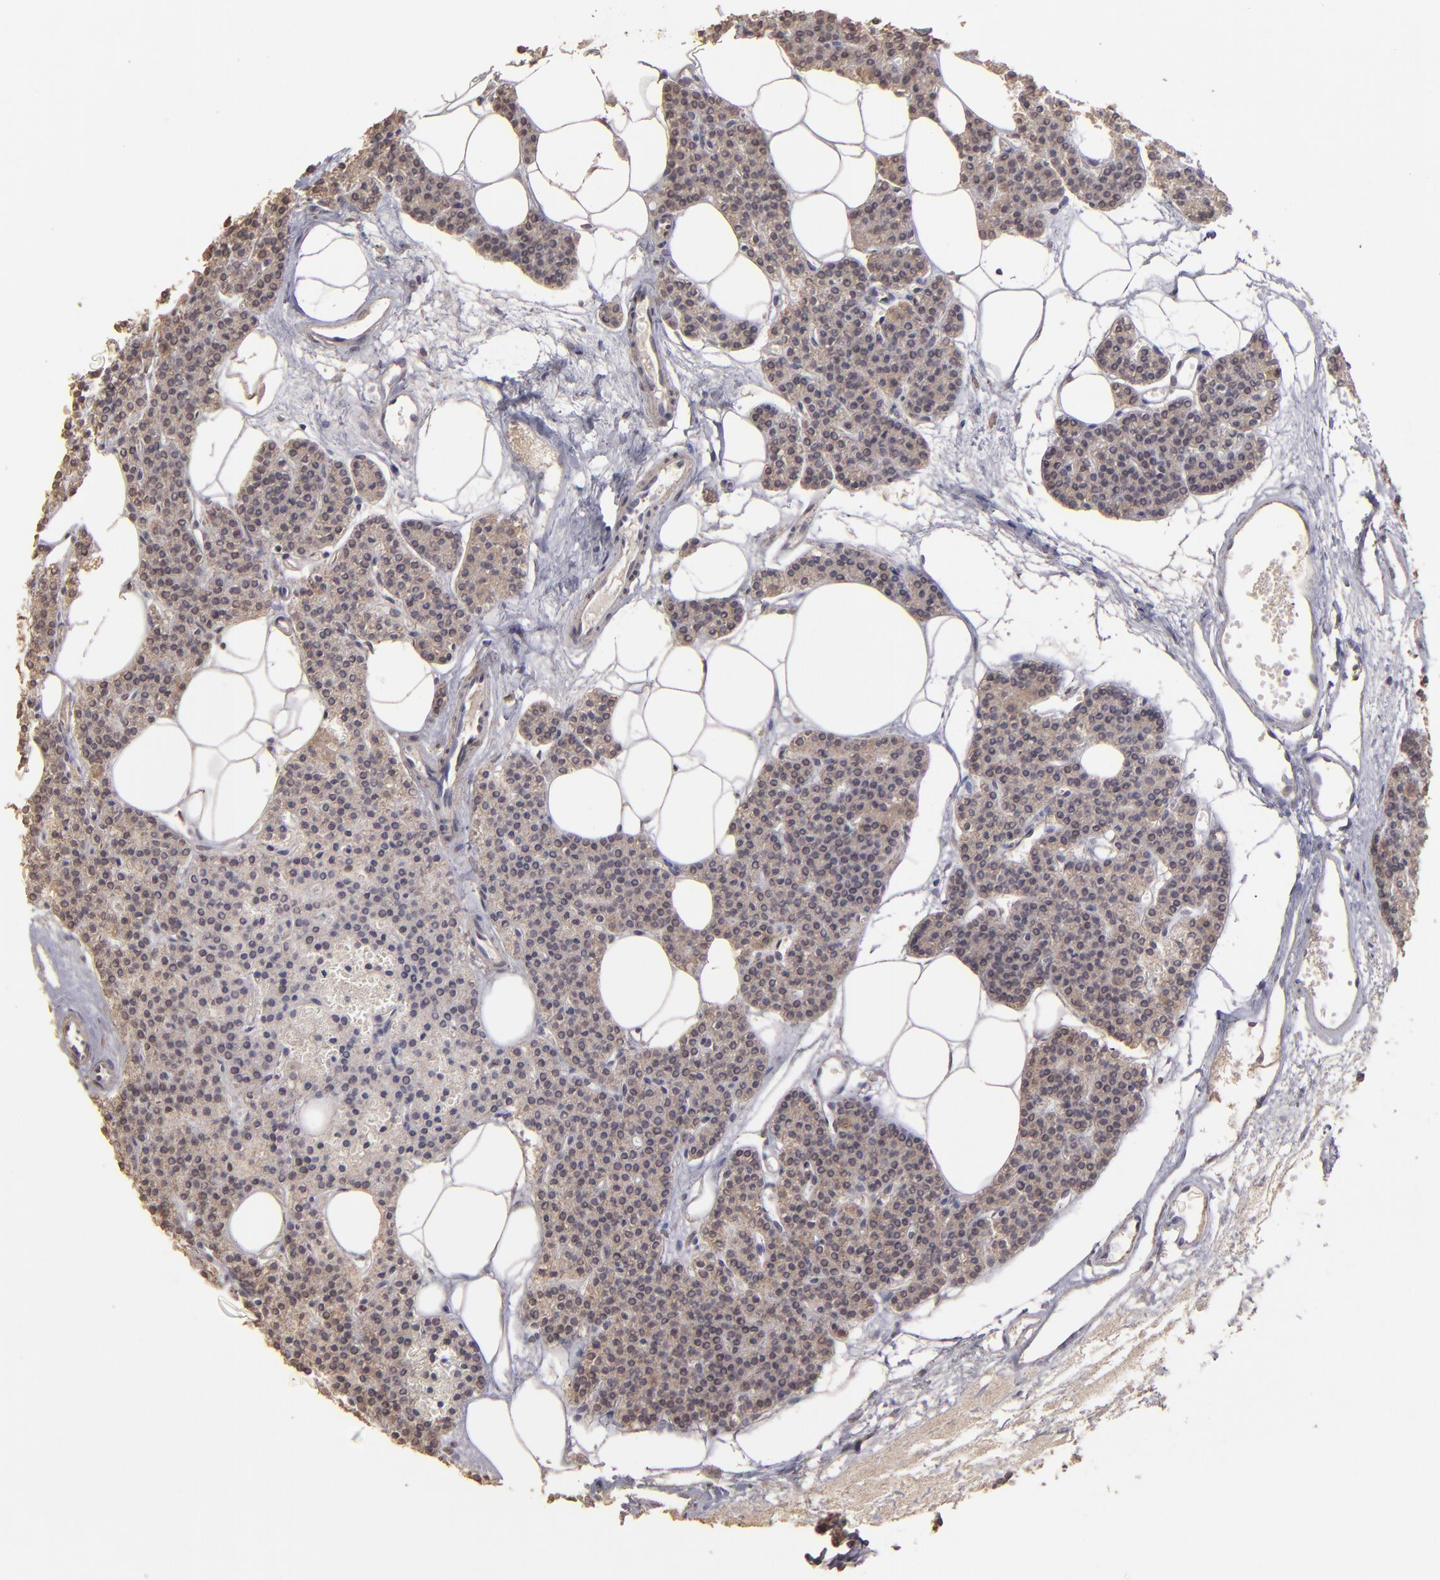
{"staining": {"intensity": "moderate", "quantity": ">75%", "location": "cytoplasmic/membranous"}, "tissue": "parathyroid gland", "cell_type": "Glandular cells", "image_type": "normal", "snomed": [{"axis": "morphology", "description": "Normal tissue, NOS"}, {"axis": "topography", "description": "Parathyroid gland"}], "caption": "IHC image of unremarkable parathyroid gland: human parathyroid gland stained using immunohistochemistry displays medium levels of moderate protein expression localized specifically in the cytoplasmic/membranous of glandular cells, appearing as a cytoplasmic/membranous brown color.", "gene": "FAT1", "patient": {"sex": "male", "age": 24}}